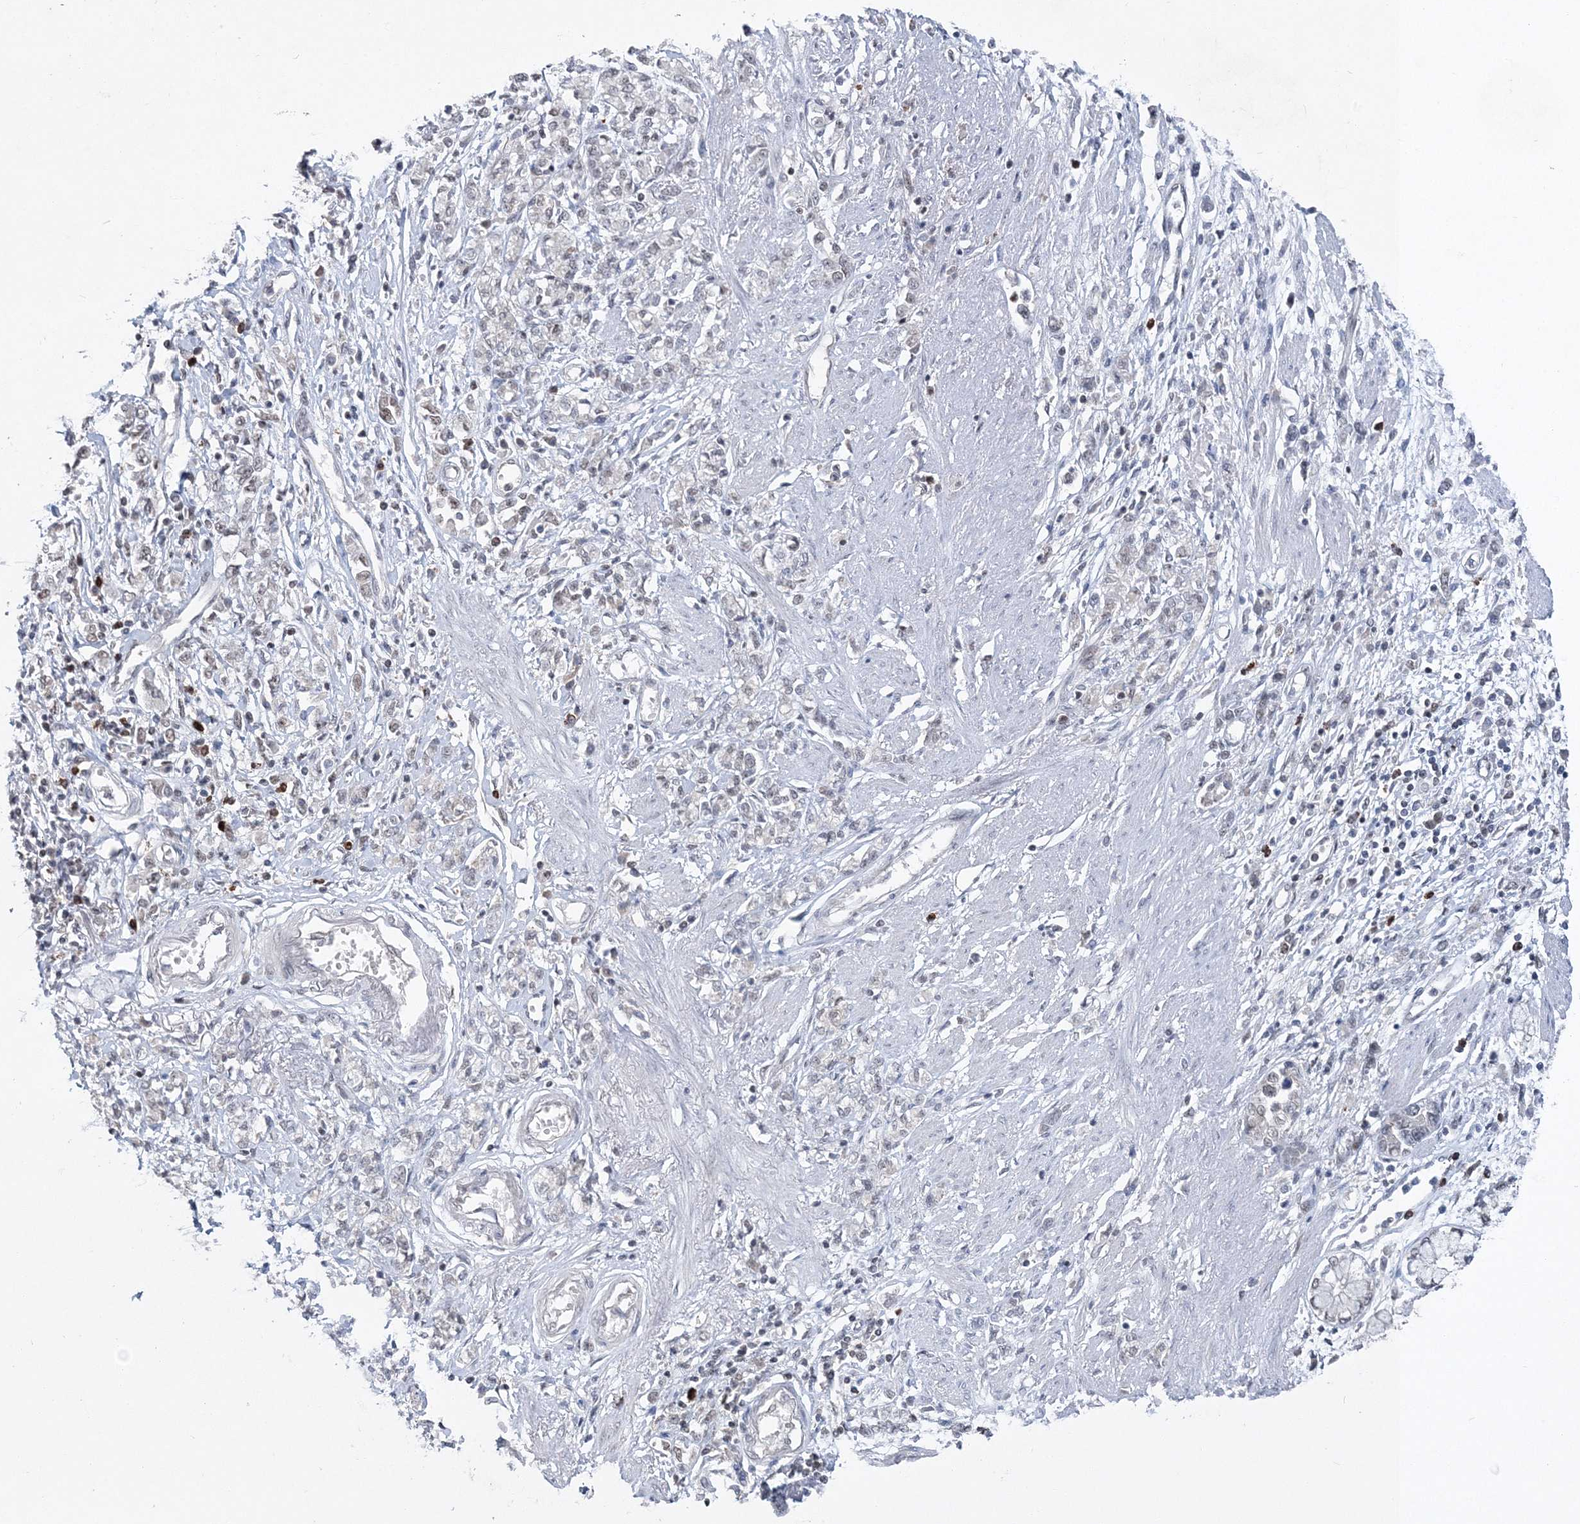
{"staining": {"intensity": "weak", "quantity": "<25%", "location": "nuclear"}, "tissue": "stomach cancer", "cell_type": "Tumor cells", "image_type": "cancer", "snomed": [{"axis": "morphology", "description": "Adenocarcinoma, NOS"}, {"axis": "topography", "description": "Stomach"}], "caption": "Stomach adenocarcinoma was stained to show a protein in brown. There is no significant staining in tumor cells. (DAB (3,3'-diaminobenzidine) immunohistochemistry, high magnification).", "gene": "PDS5A", "patient": {"sex": "female", "age": 76}}